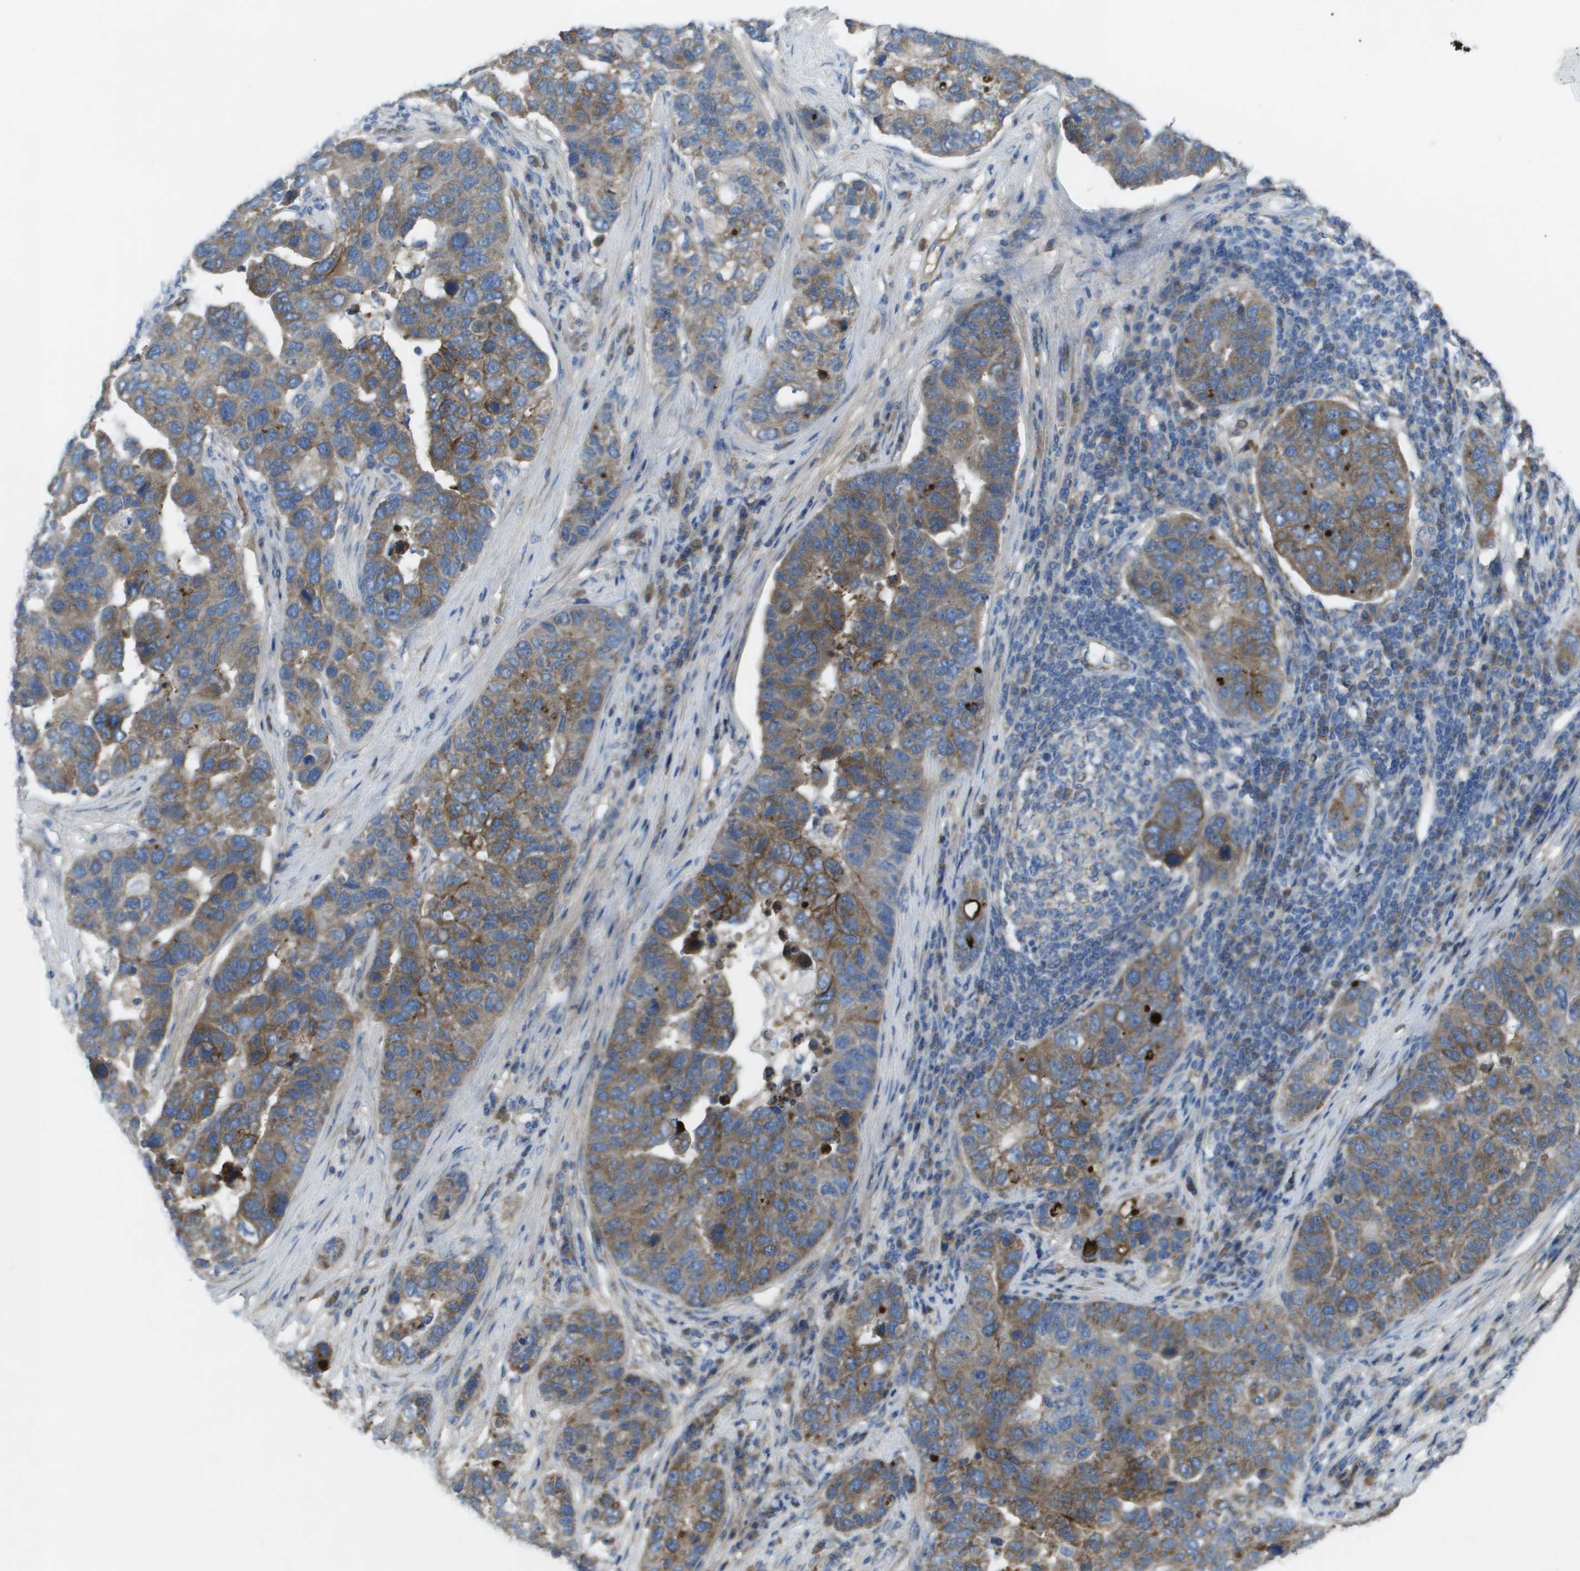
{"staining": {"intensity": "moderate", "quantity": ">75%", "location": "cytoplasmic/membranous"}, "tissue": "pancreatic cancer", "cell_type": "Tumor cells", "image_type": "cancer", "snomed": [{"axis": "morphology", "description": "Adenocarcinoma, NOS"}, {"axis": "topography", "description": "Pancreas"}], "caption": "Adenocarcinoma (pancreatic) stained with IHC exhibits moderate cytoplasmic/membranous staining in approximately >75% of tumor cells.", "gene": "CLCN2", "patient": {"sex": "female", "age": 61}}